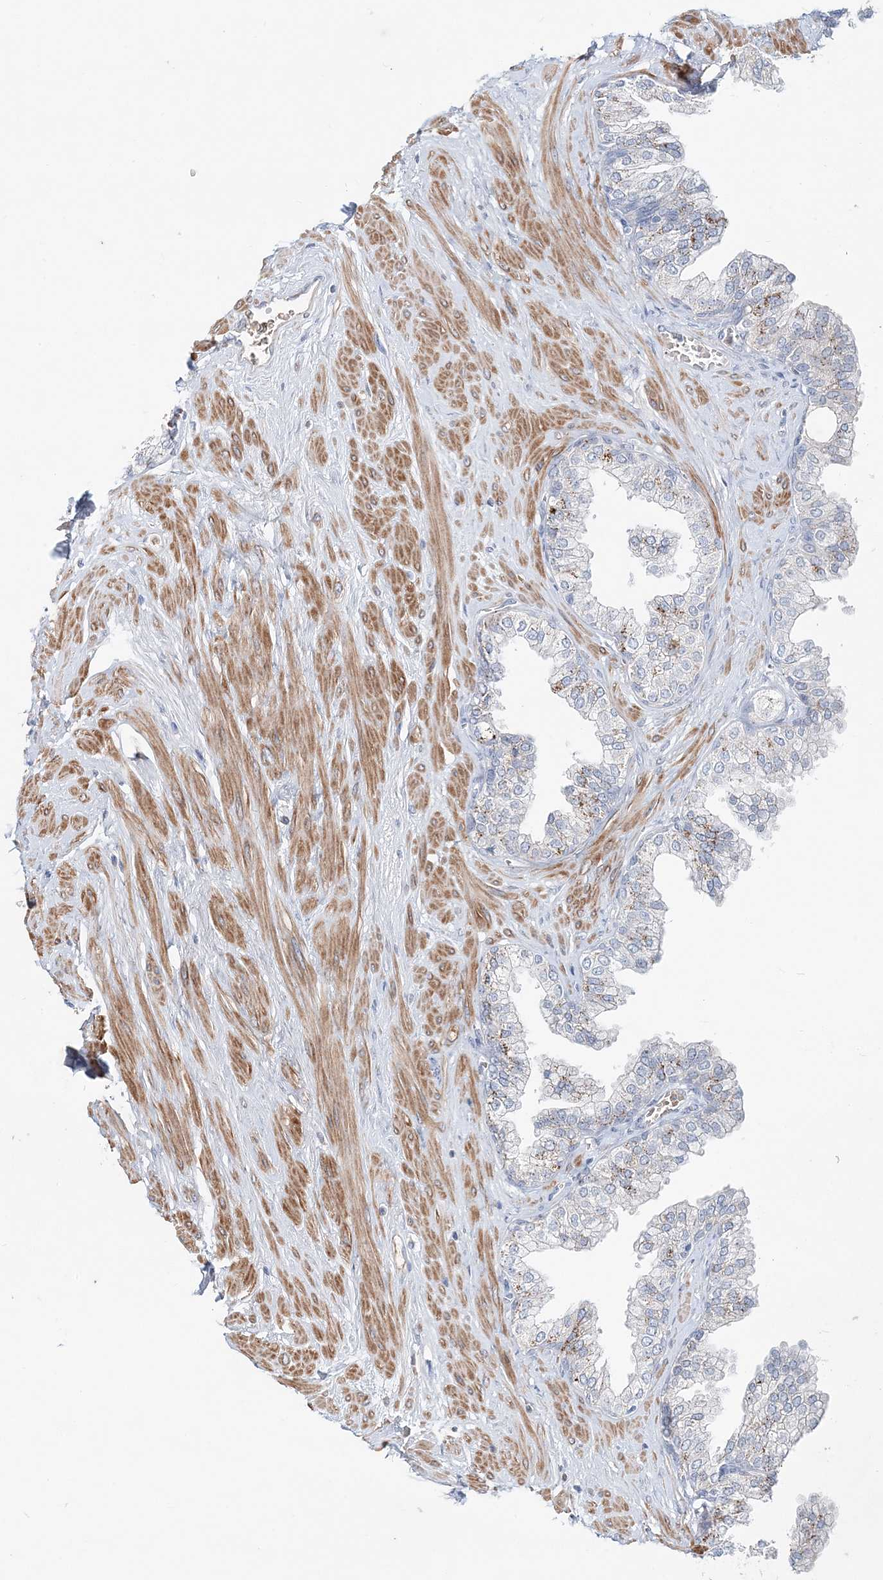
{"staining": {"intensity": "strong", "quantity": "<25%", "location": "cytoplasmic/membranous"}, "tissue": "prostate", "cell_type": "Glandular cells", "image_type": "normal", "snomed": [{"axis": "morphology", "description": "Normal tissue, NOS"}, {"axis": "morphology", "description": "Urothelial carcinoma, Low grade"}, {"axis": "topography", "description": "Urinary bladder"}, {"axis": "topography", "description": "Prostate"}], "caption": "This image demonstrates benign prostate stained with immunohistochemistry to label a protein in brown. The cytoplasmic/membranous of glandular cells show strong positivity for the protein. Nuclei are counter-stained blue.", "gene": "DNAH5", "patient": {"sex": "male", "age": 60}}